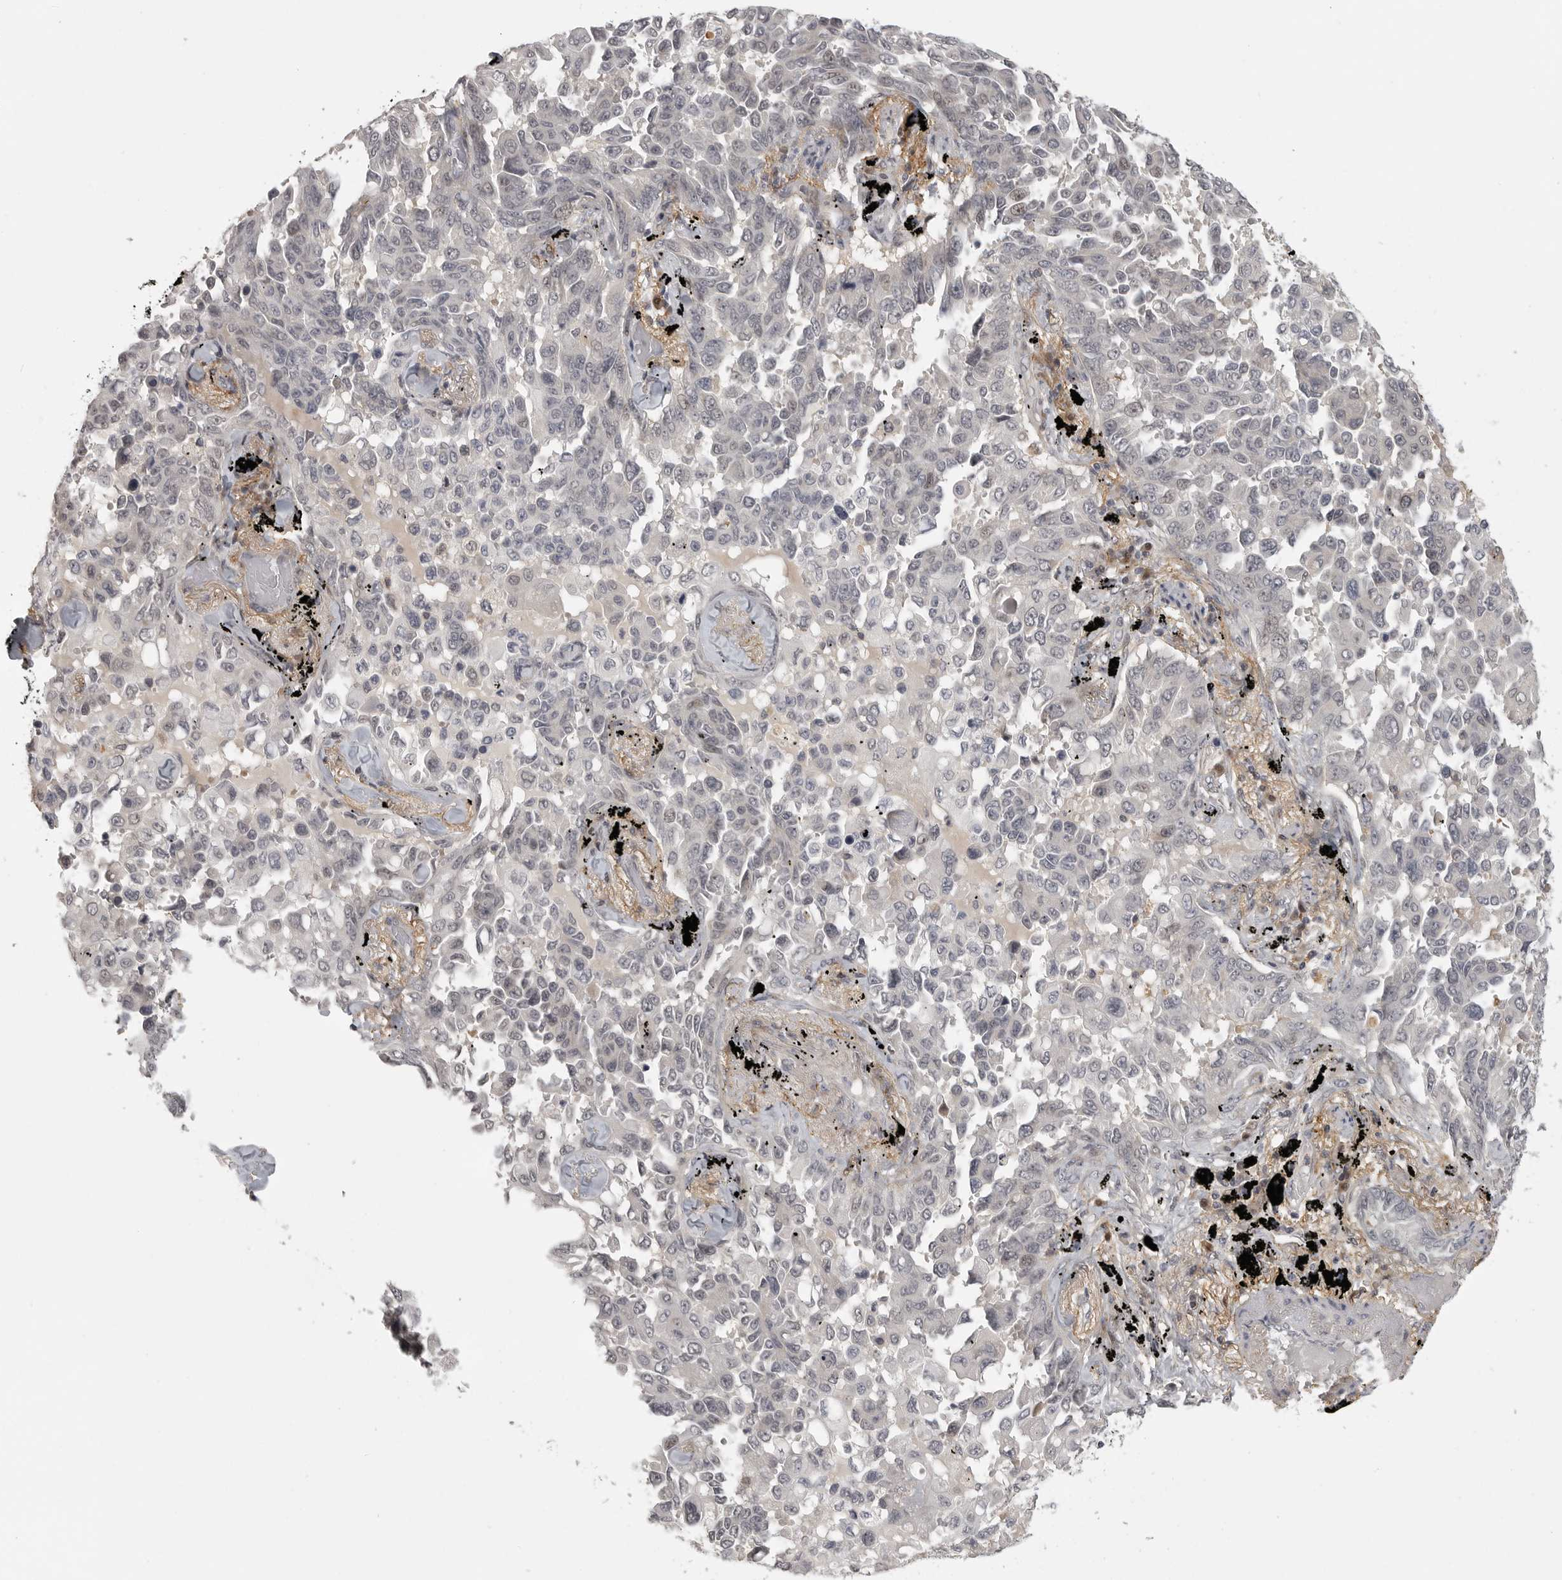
{"staining": {"intensity": "negative", "quantity": "none", "location": "none"}, "tissue": "lung cancer", "cell_type": "Tumor cells", "image_type": "cancer", "snomed": [{"axis": "morphology", "description": "Adenocarcinoma, NOS"}, {"axis": "topography", "description": "Lung"}], "caption": "Tumor cells are negative for brown protein staining in lung cancer (adenocarcinoma).", "gene": "UROD", "patient": {"sex": "female", "age": 67}}